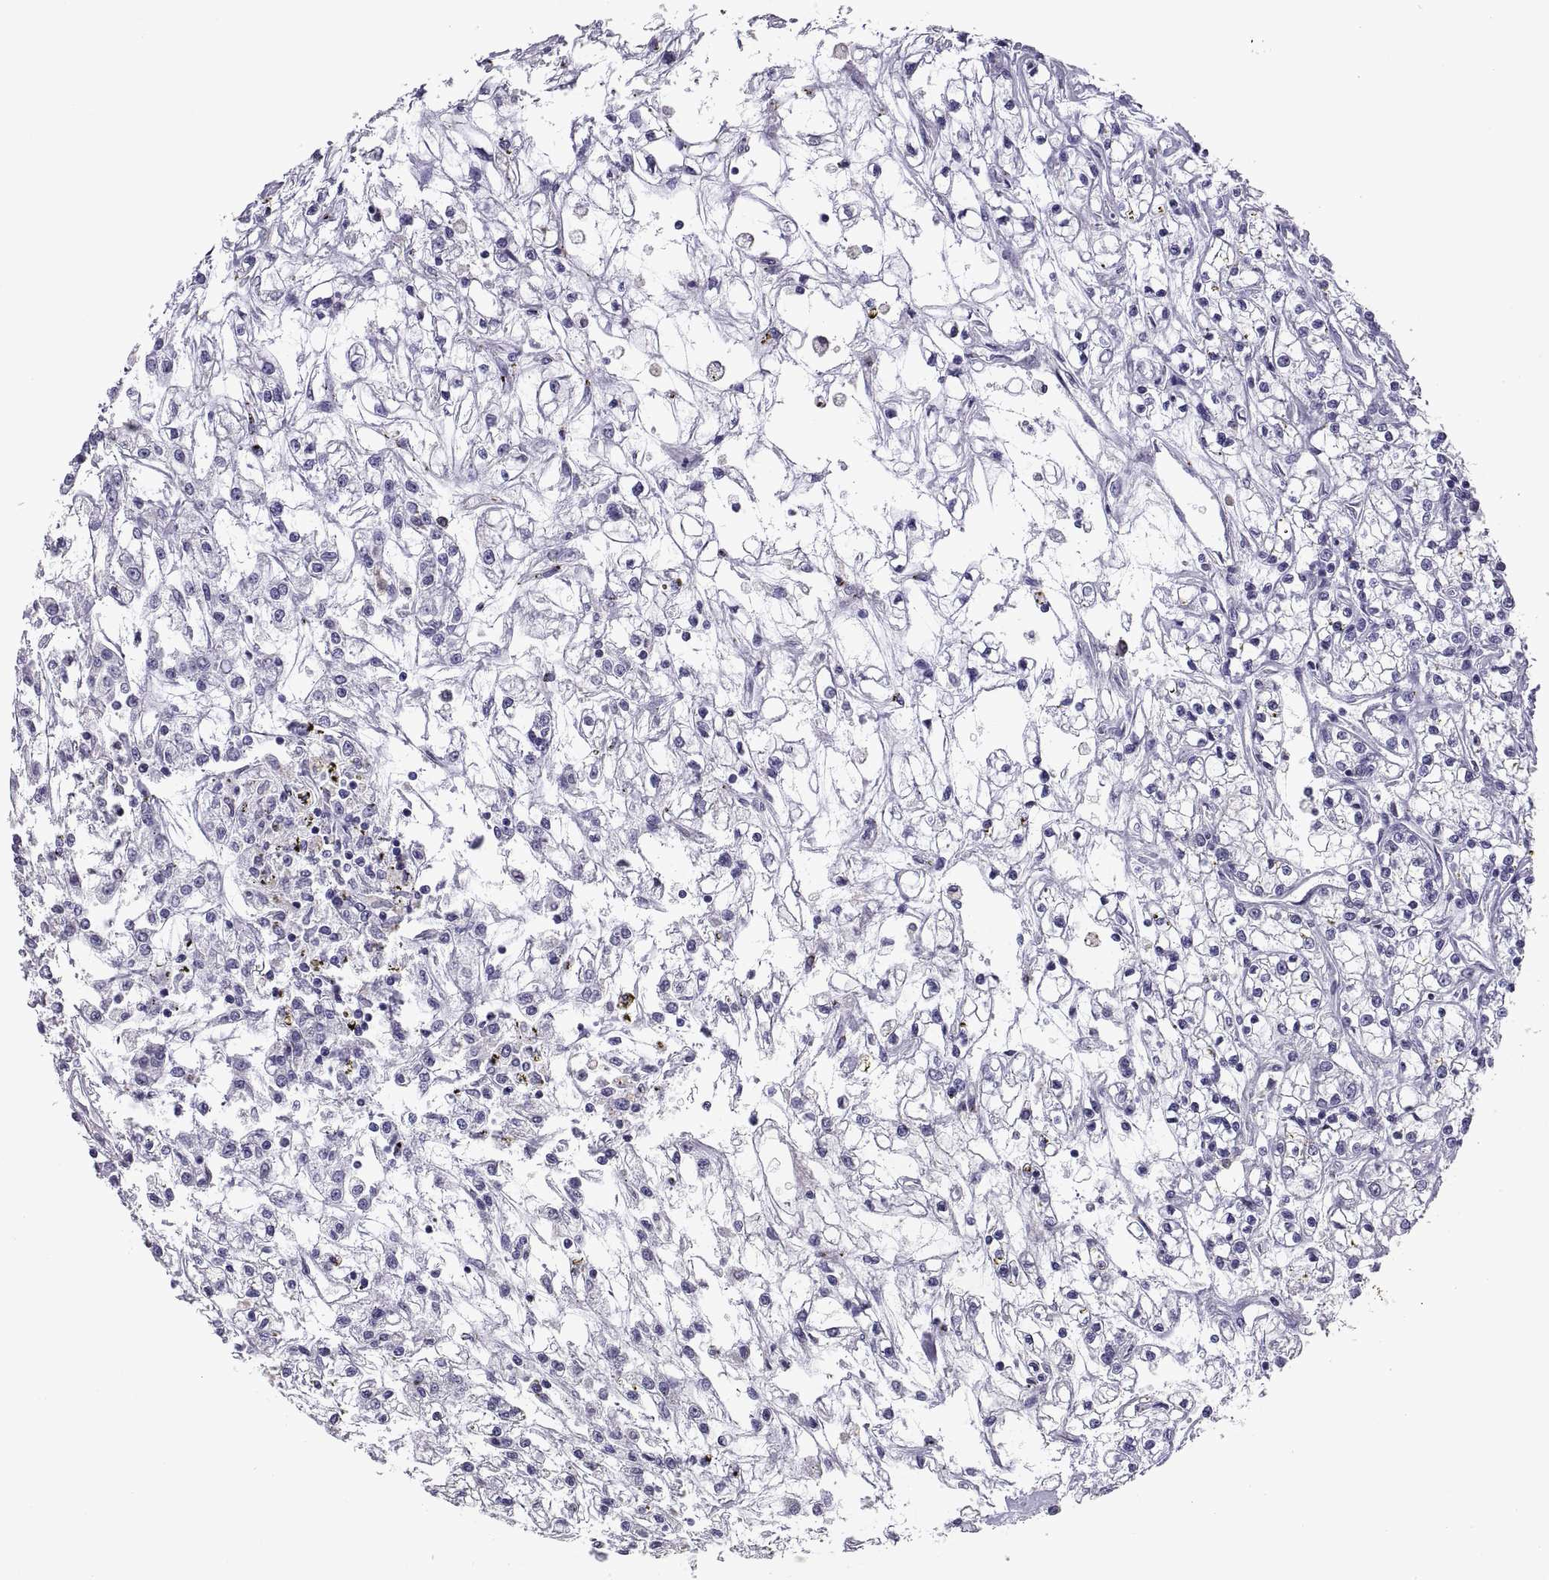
{"staining": {"intensity": "negative", "quantity": "none", "location": "none"}, "tissue": "renal cancer", "cell_type": "Tumor cells", "image_type": "cancer", "snomed": [{"axis": "morphology", "description": "Adenocarcinoma, NOS"}, {"axis": "topography", "description": "Kidney"}], "caption": "Immunohistochemical staining of adenocarcinoma (renal) exhibits no significant positivity in tumor cells.", "gene": "DOK3", "patient": {"sex": "female", "age": 59}}